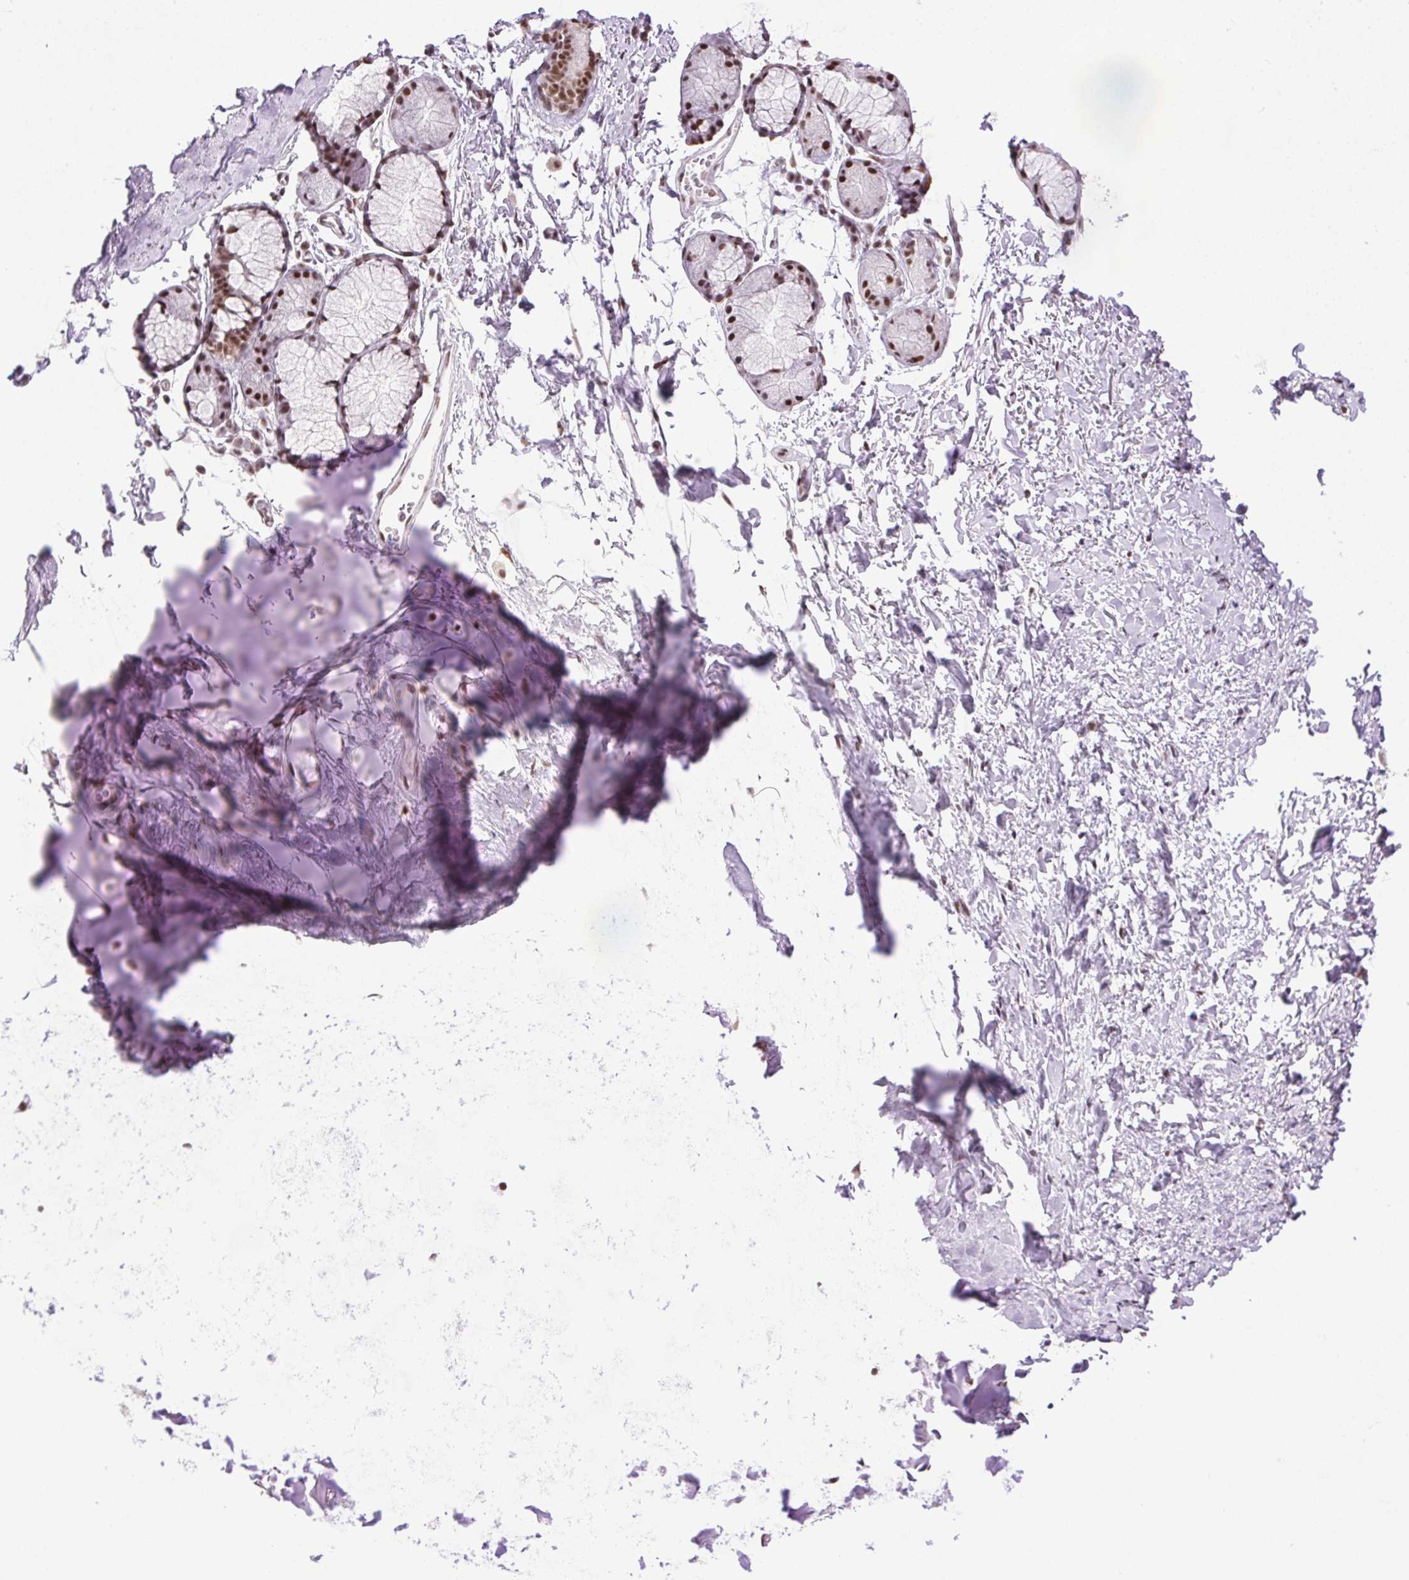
{"staining": {"intensity": "weak", "quantity": "<25%", "location": "nuclear"}, "tissue": "soft tissue", "cell_type": "Chondrocytes", "image_type": "normal", "snomed": [{"axis": "morphology", "description": "Normal tissue, NOS"}, {"axis": "topography", "description": "Cartilage tissue"}, {"axis": "topography", "description": "Bronchus"}], "caption": "Immunohistochemistry (IHC) of benign soft tissue displays no positivity in chondrocytes.", "gene": "TRA2B", "patient": {"sex": "female", "age": 79}}